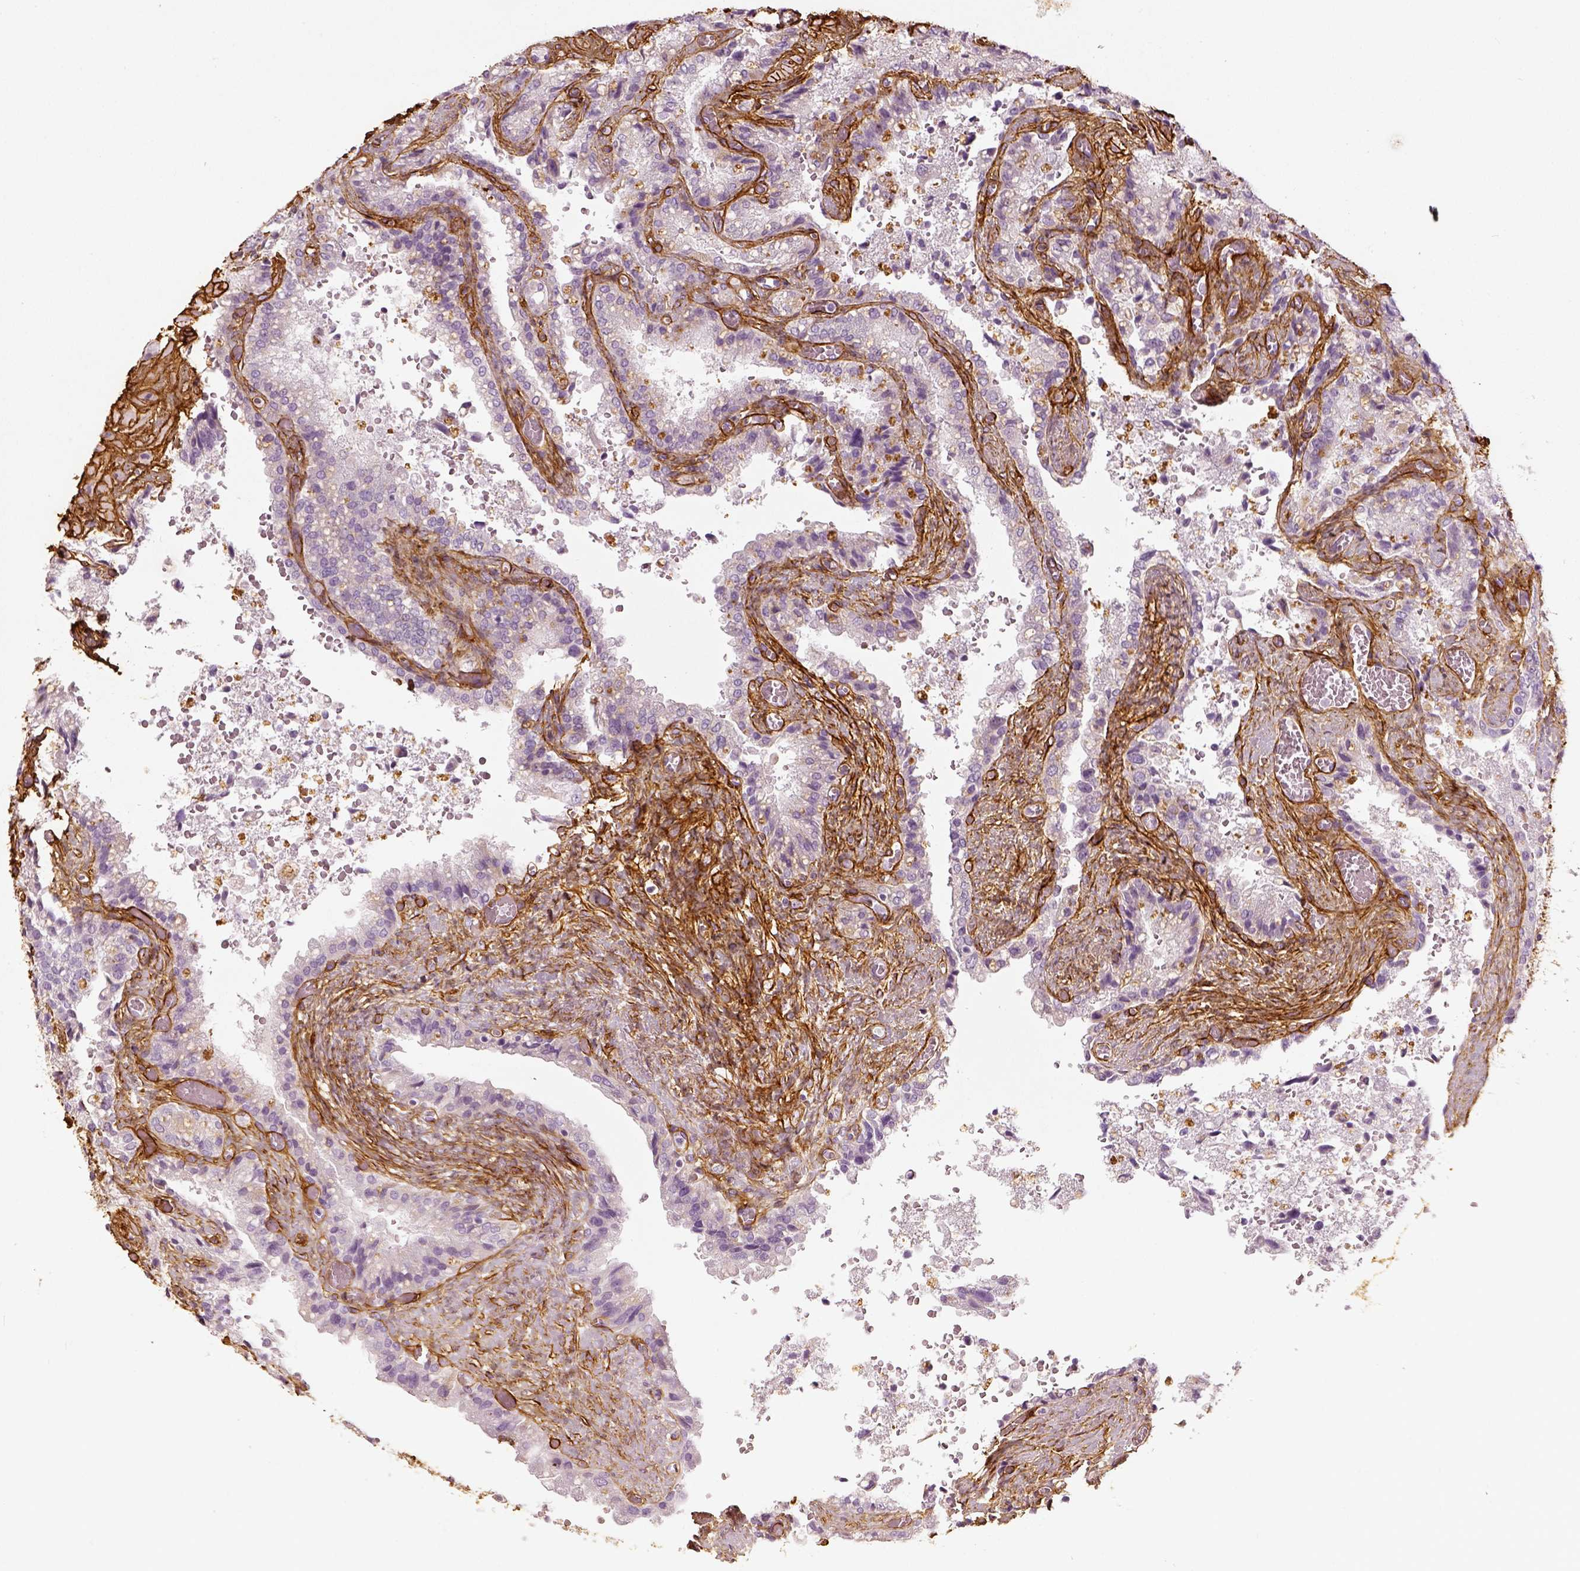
{"staining": {"intensity": "negative", "quantity": "none", "location": "none"}, "tissue": "seminal vesicle", "cell_type": "Glandular cells", "image_type": "normal", "snomed": [{"axis": "morphology", "description": "Normal tissue, NOS"}, {"axis": "topography", "description": "Seminal veicle"}], "caption": "Photomicrograph shows no protein expression in glandular cells of benign seminal vesicle. (DAB (3,3'-diaminobenzidine) IHC with hematoxylin counter stain).", "gene": "COL6A2", "patient": {"sex": "male", "age": 57}}